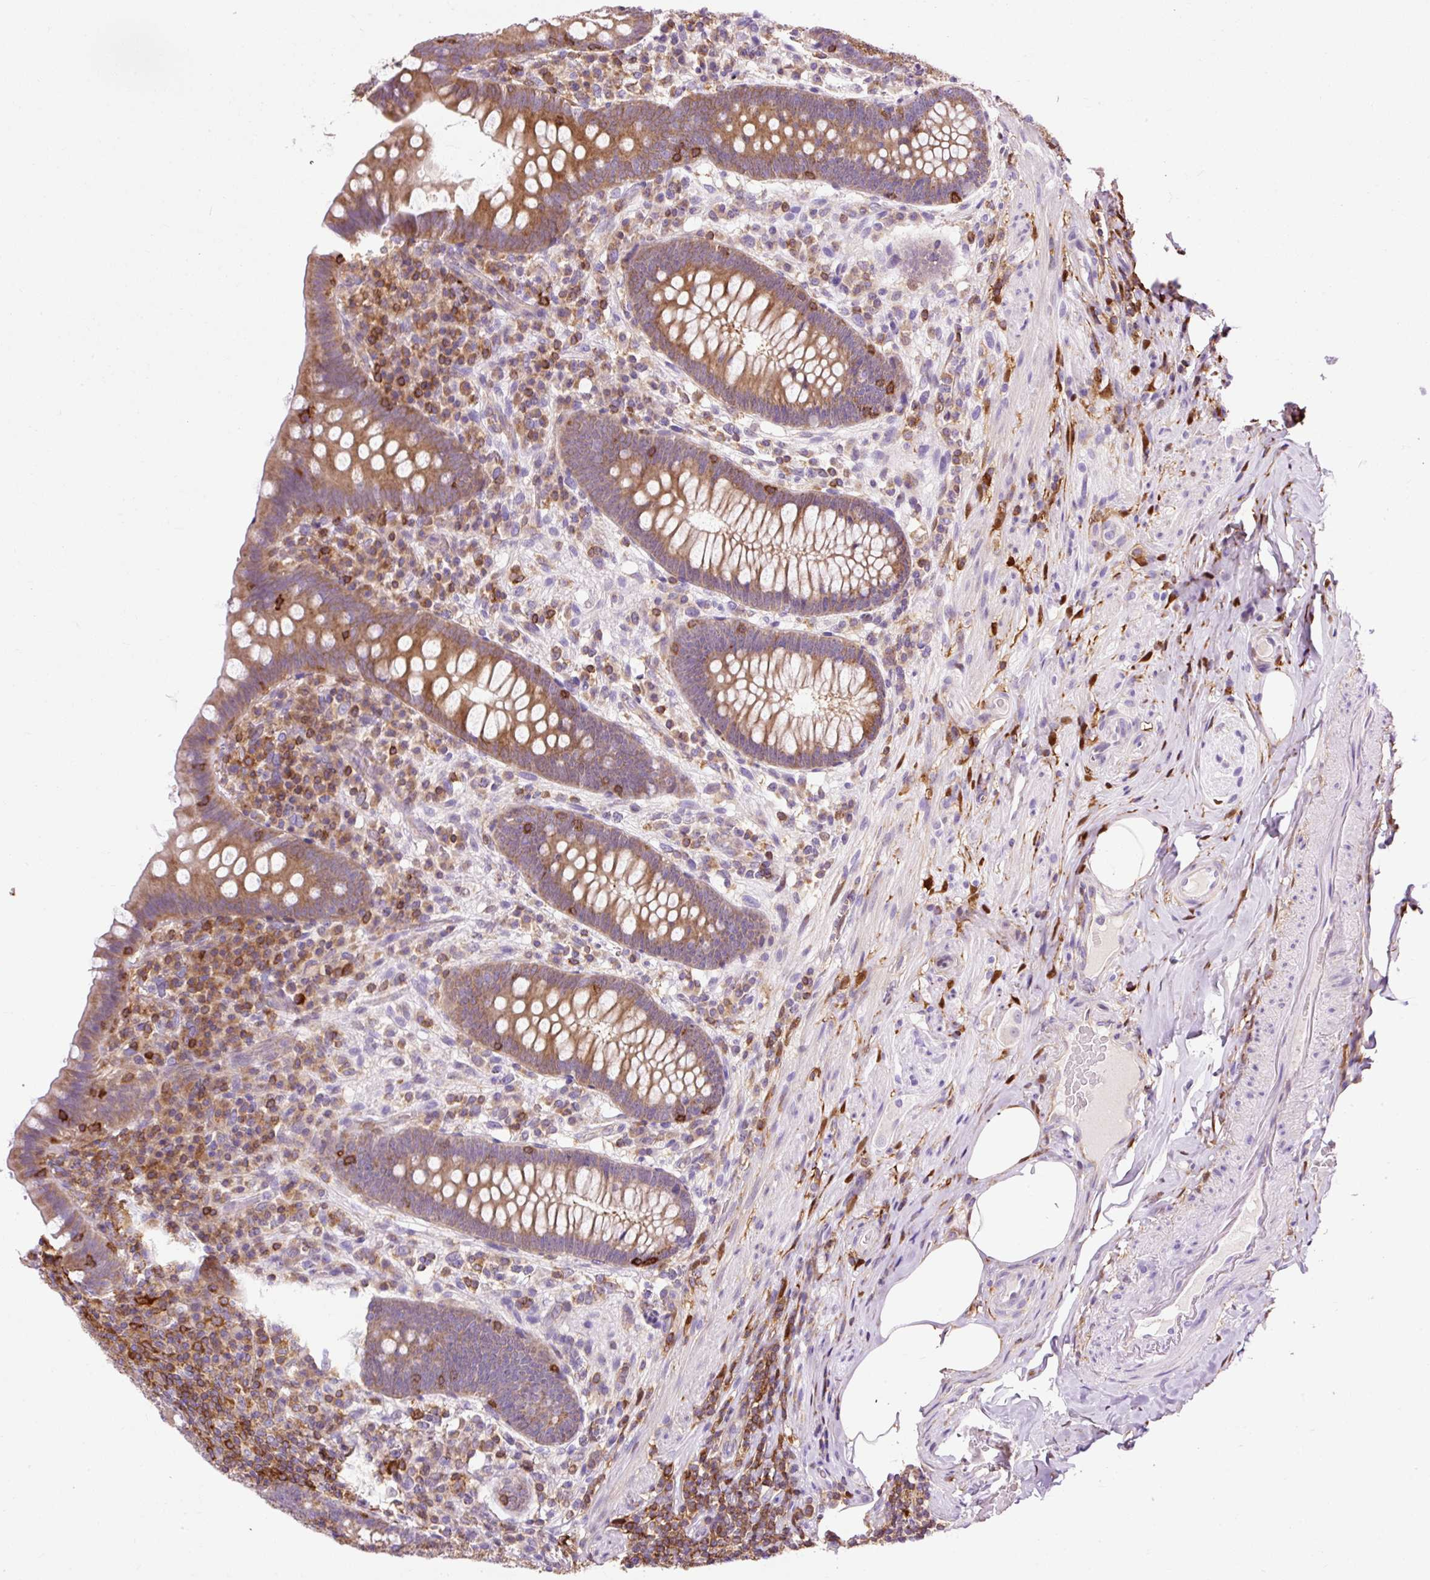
{"staining": {"intensity": "moderate", "quantity": "25%-75%", "location": "cytoplasmic/membranous"}, "tissue": "appendix", "cell_type": "Glandular cells", "image_type": "normal", "snomed": [{"axis": "morphology", "description": "Normal tissue, NOS"}, {"axis": "topography", "description": "Appendix"}], "caption": "Appendix was stained to show a protein in brown. There is medium levels of moderate cytoplasmic/membranous staining in approximately 25%-75% of glandular cells. (IHC, brightfield microscopy, high magnification).", "gene": "CD83", "patient": {"sex": "male", "age": 71}}